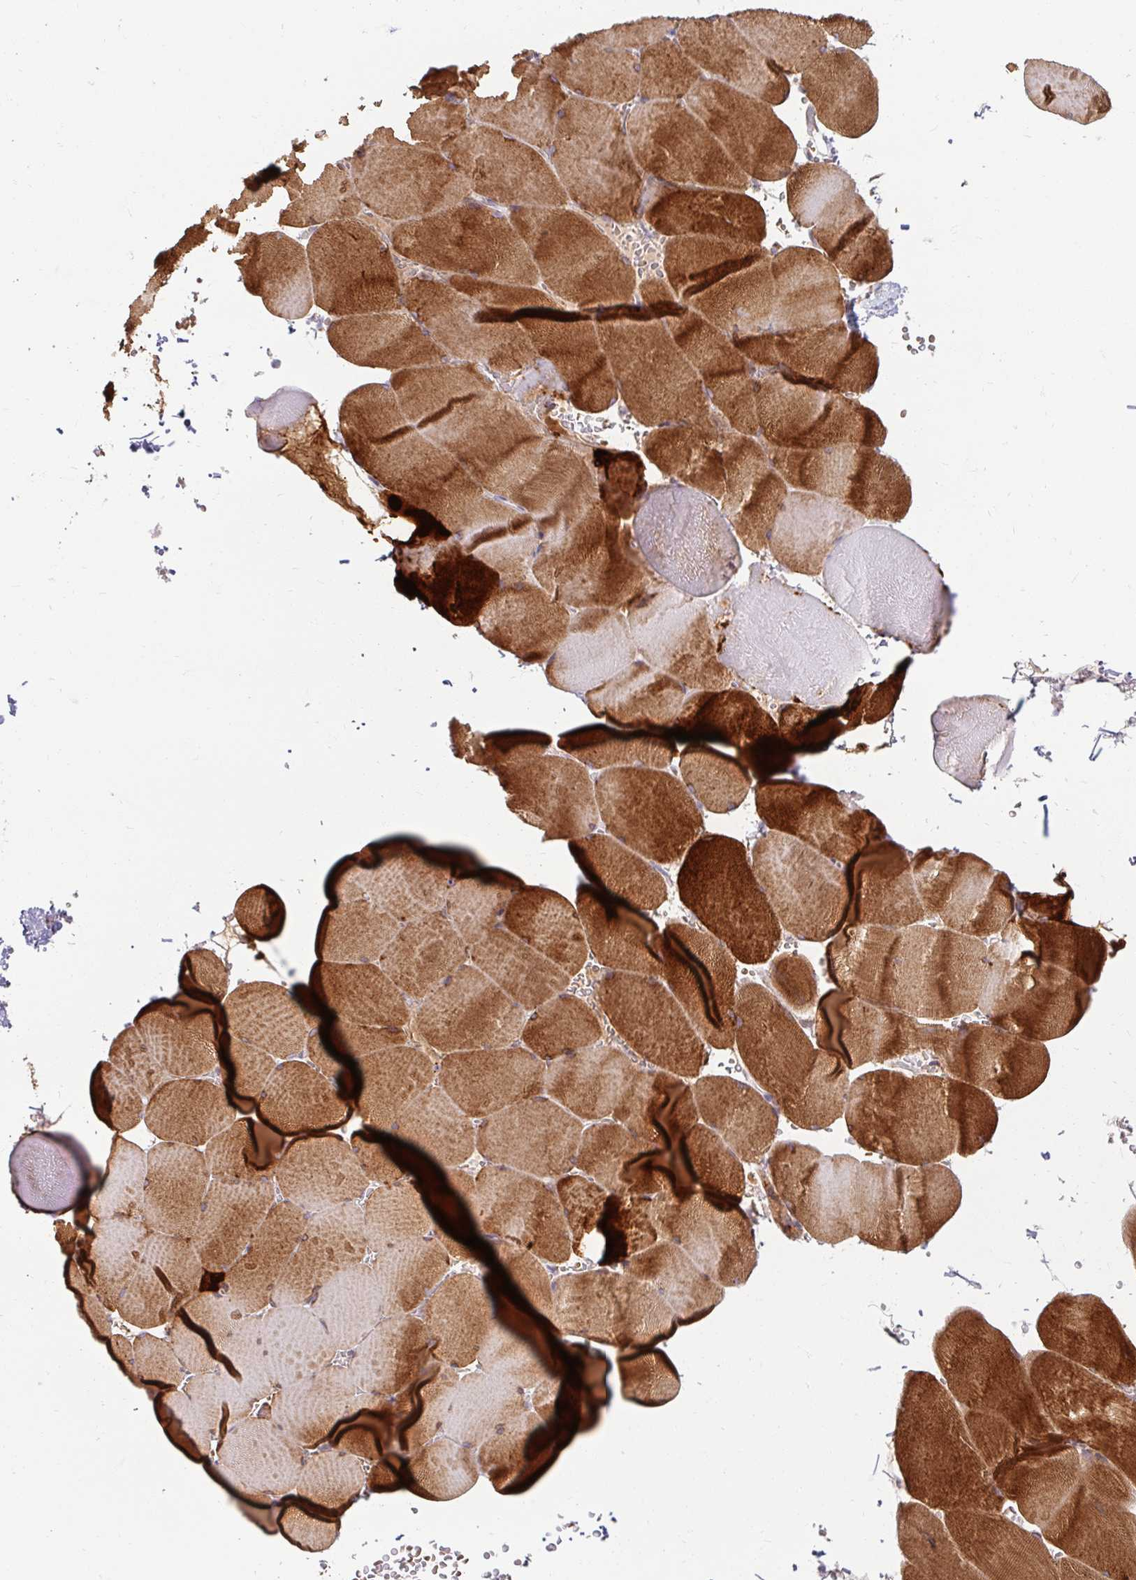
{"staining": {"intensity": "moderate", "quantity": ">75%", "location": "cytoplasmic/membranous"}, "tissue": "skeletal muscle", "cell_type": "Myocytes", "image_type": "normal", "snomed": [{"axis": "morphology", "description": "Normal tissue, NOS"}, {"axis": "topography", "description": "Skeletal muscle"}, {"axis": "topography", "description": "Head-Neck"}], "caption": "Skeletal muscle stained with immunohistochemistry displays moderate cytoplasmic/membranous positivity in about >75% of myocytes.", "gene": "SKP2", "patient": {"sex": "male", "age": 66}}